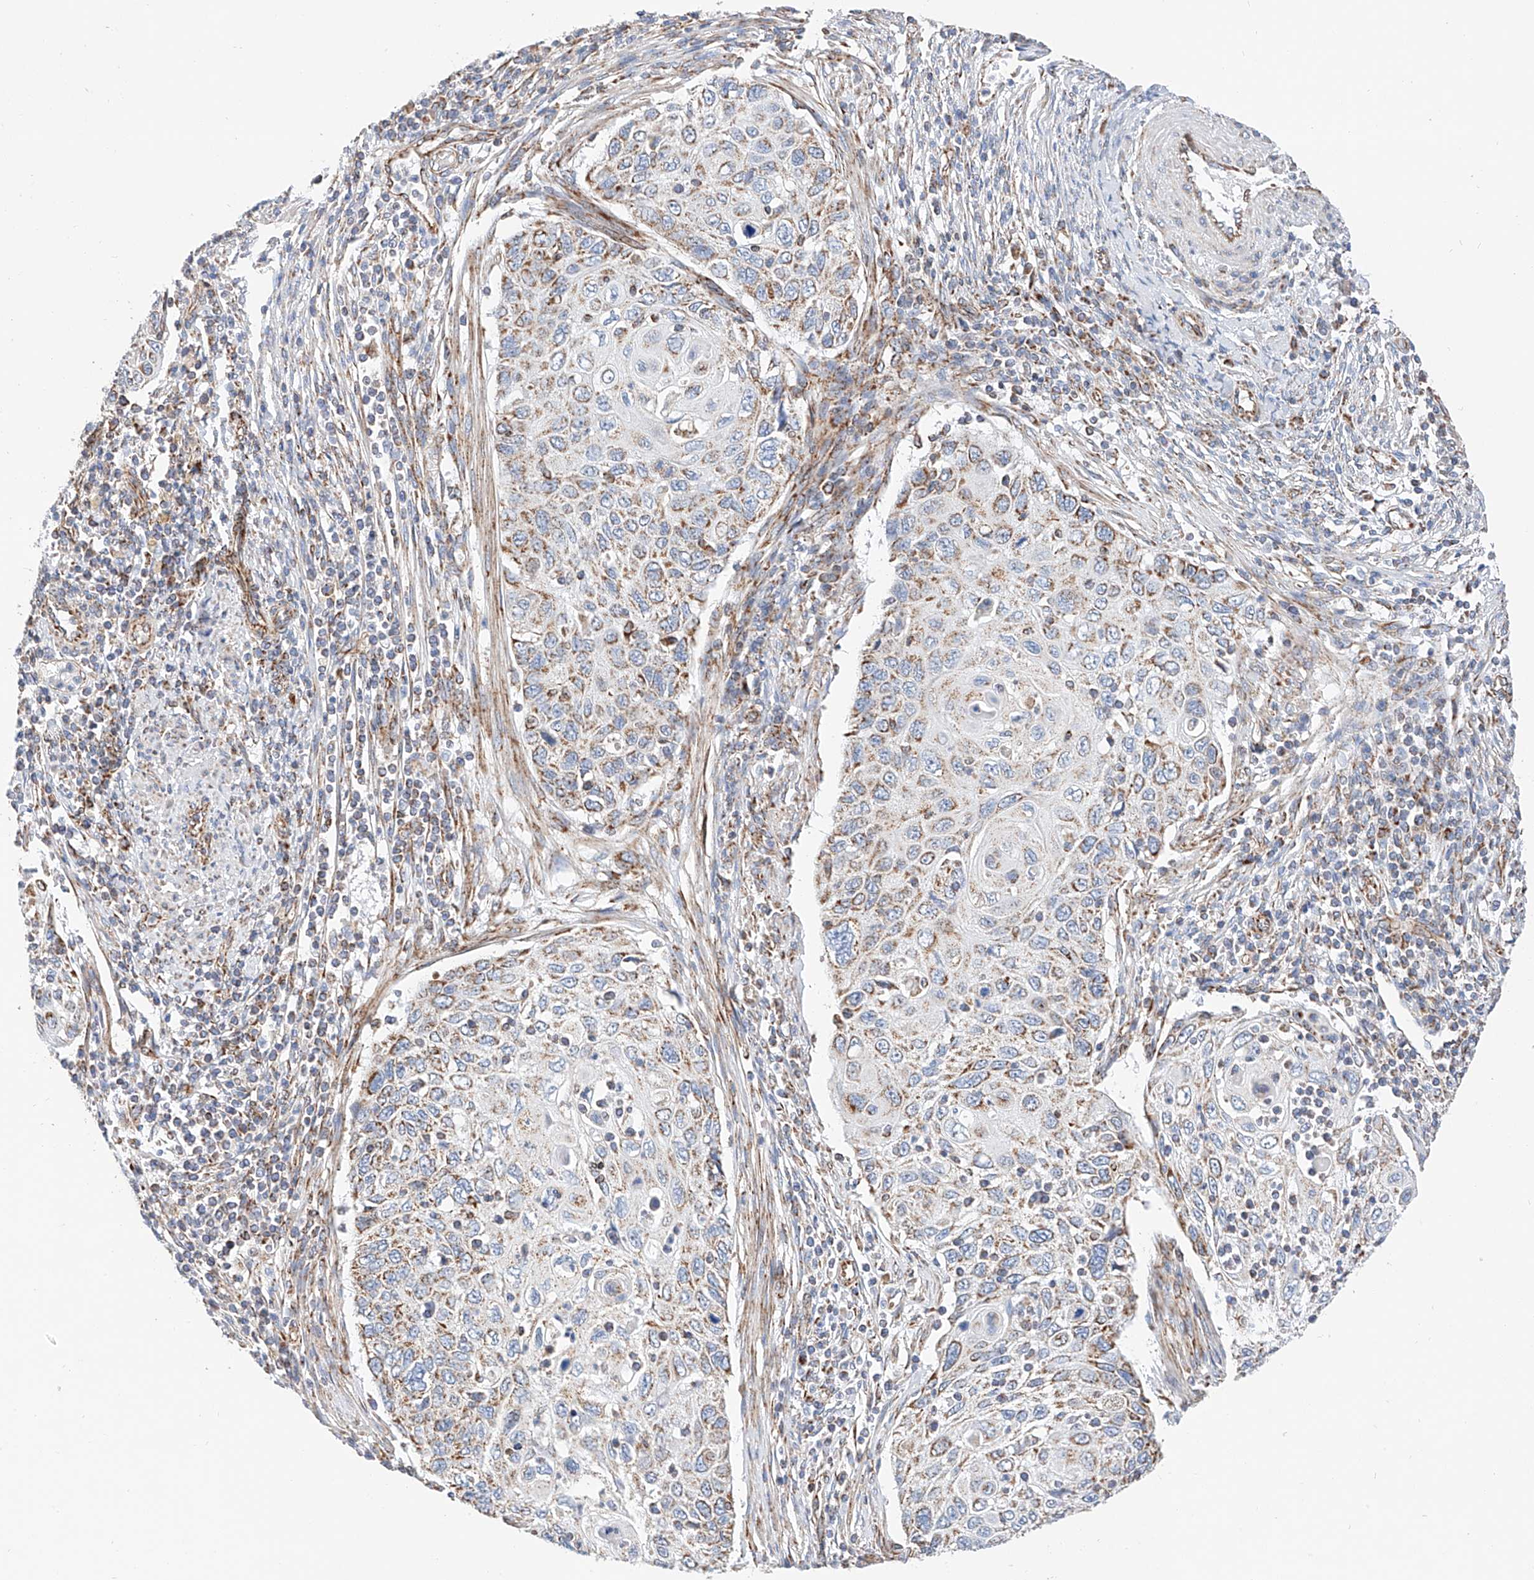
{"staining": {"intensity": "weak", "quantity": ">75%", "location": "cytoplasmic/membranous"}, "tissue": "cervical cancer", "cell_type": "Tumor cells", "image_type": "cancer", "snomed": [{"axis": "morphology", "description": "Squamous cell carcinoma, NOS"}, {"axis": "topography", "description": "Cervix"}], "caption": "A brown stain shows weak cytoplasmic/membranous staining of a protein in cervical squamous cell carcinoma tumor cells. (DAB (3,3'-diaminobenzidine) IHC, brown staining for protein, blue staining for nuclei).", "gene": "NDUFV3", "patient": {"sex": "female", "age": 70}}